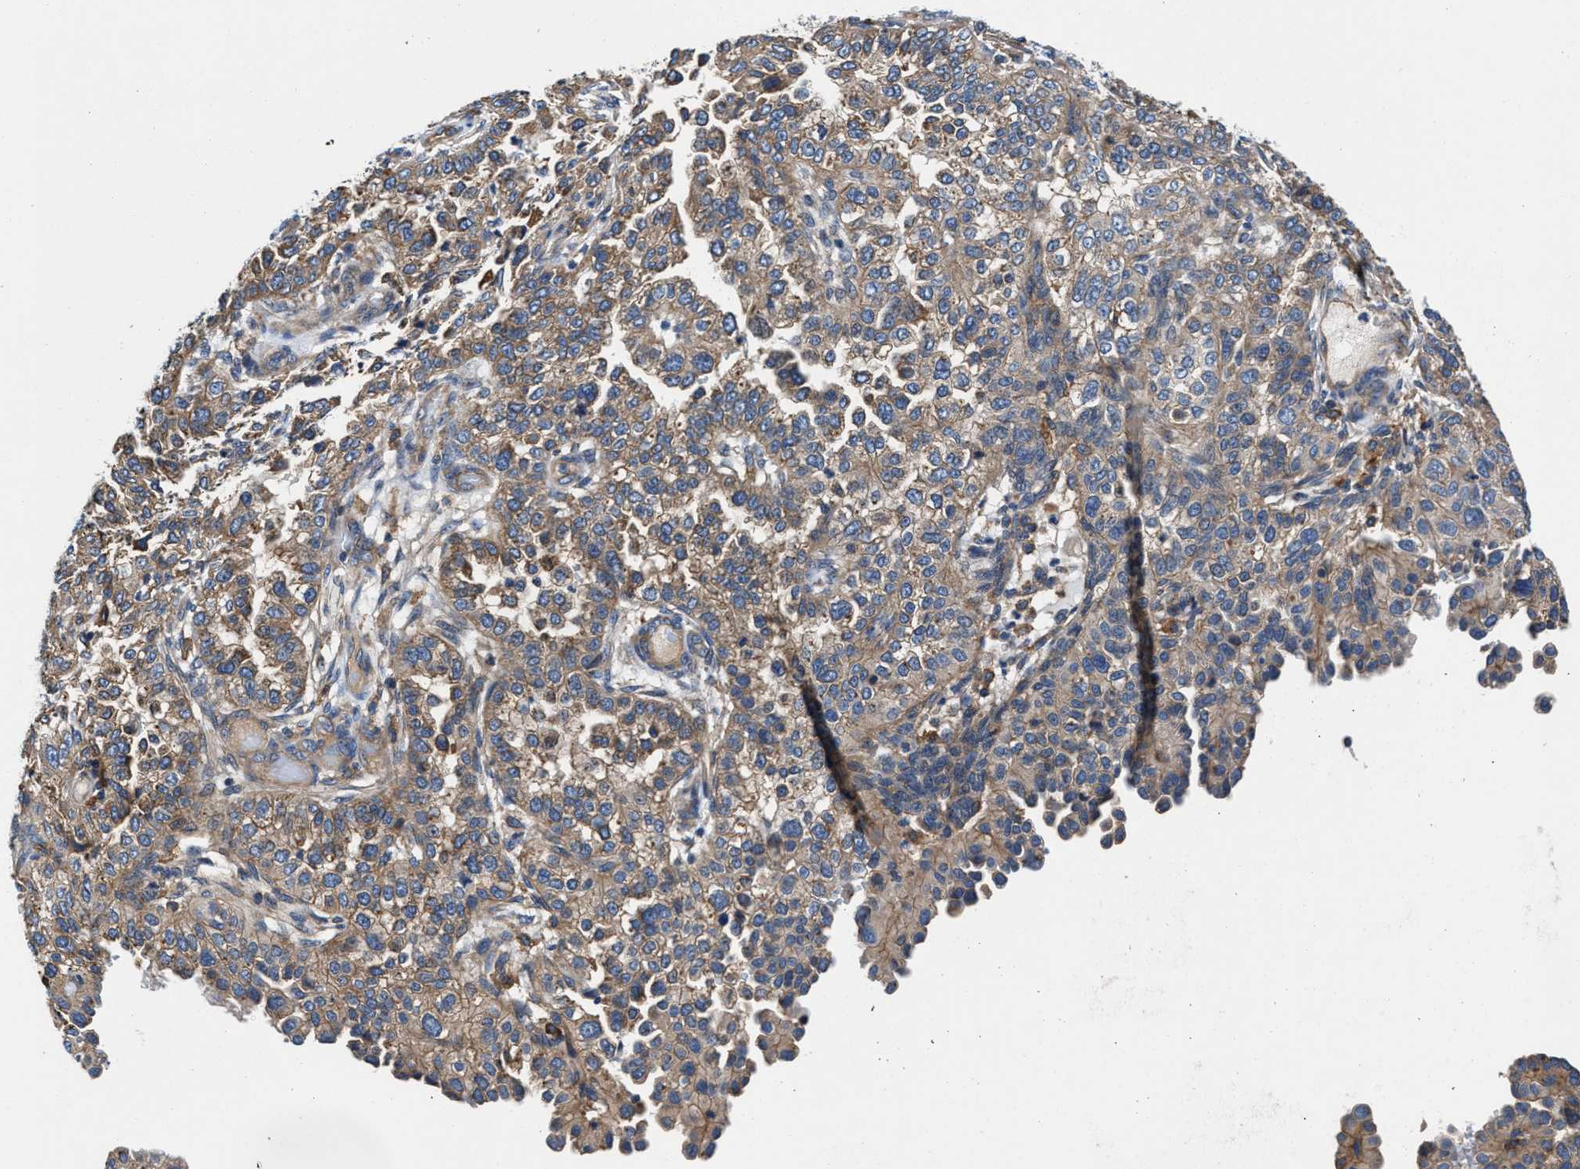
{"staining": {"intensity": "moderate", "quantity": ">75%", "location": "cytoplasmic/membranous"}, "tissue": "endometrial cancer", "cell_type": "Tumor cells", "image_type": "cancer", "snomed": [{"axis": "morphology", "description": "Adenocarcinoma, NOS"}, {"axis": "topography", "description": "Endometrium"}], "caption": "Endometrial adenocarcinoma stained for a protein demonstrates moderate cytoplasmic/membranous positivity in tumor cells.", "gene": "PPP1R9B", "patient": {"sex": "female", "age": 85}}